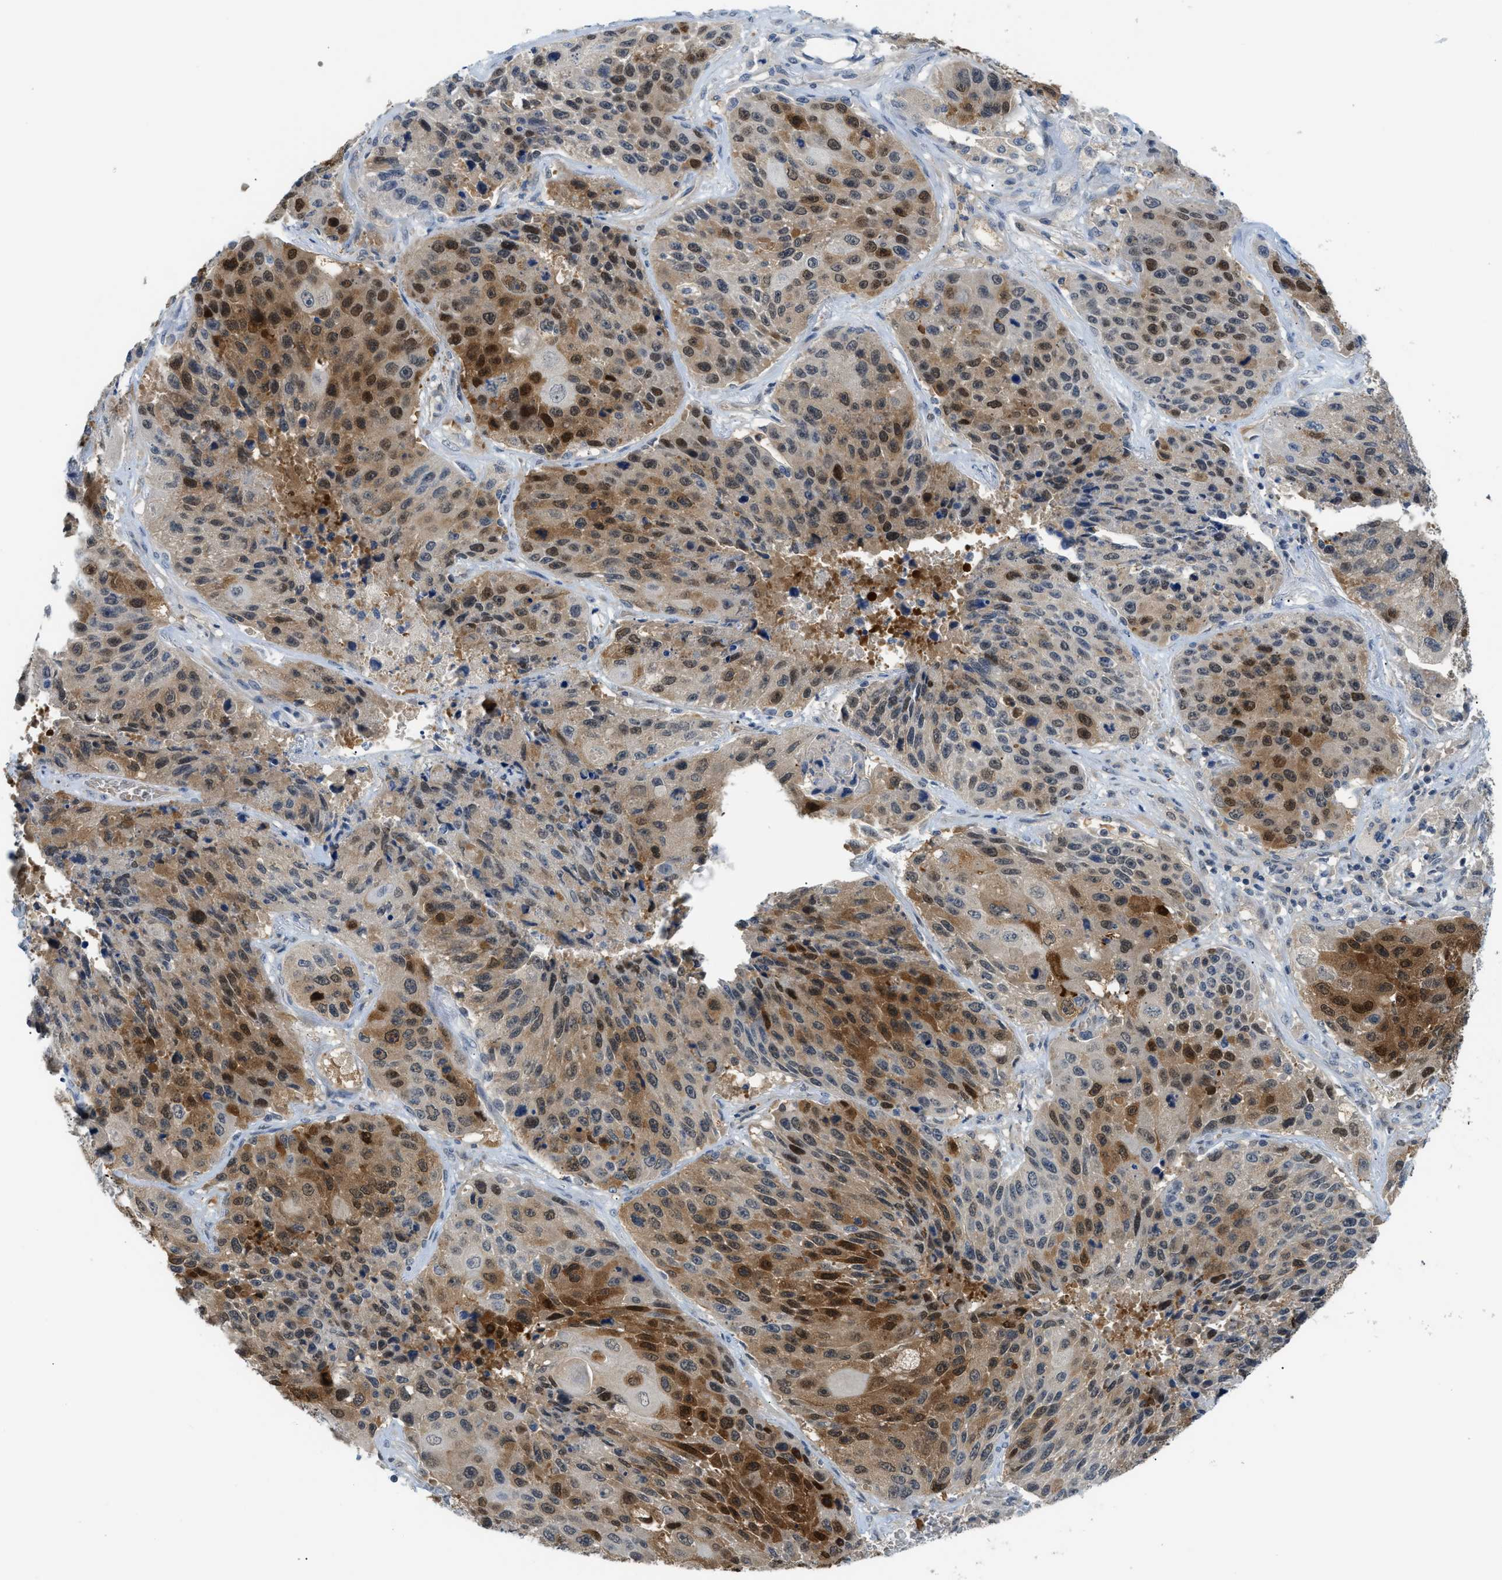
{"staining": {"intensity": "moderate", "quantity": "25%-75%", "location": "cytoplasmic/membranous,nuclear"}, "tissue": "lung cancer", "cell_type": "Tumor cells", "image_type": "cancer", "snomed": [{"axis": "morphology", "description": "Squamous cell carcinoma, NOS"}, {"axis": "topography", "description": "Lung"}], "caption": "A brown stain shows moderate cytoplasmic/membranous and nuclear staining of a protein in lung squamous cell carcinoma tumor cells.", "gene": "PSAT1", "patient": {"sex": "male", "age": 61}}